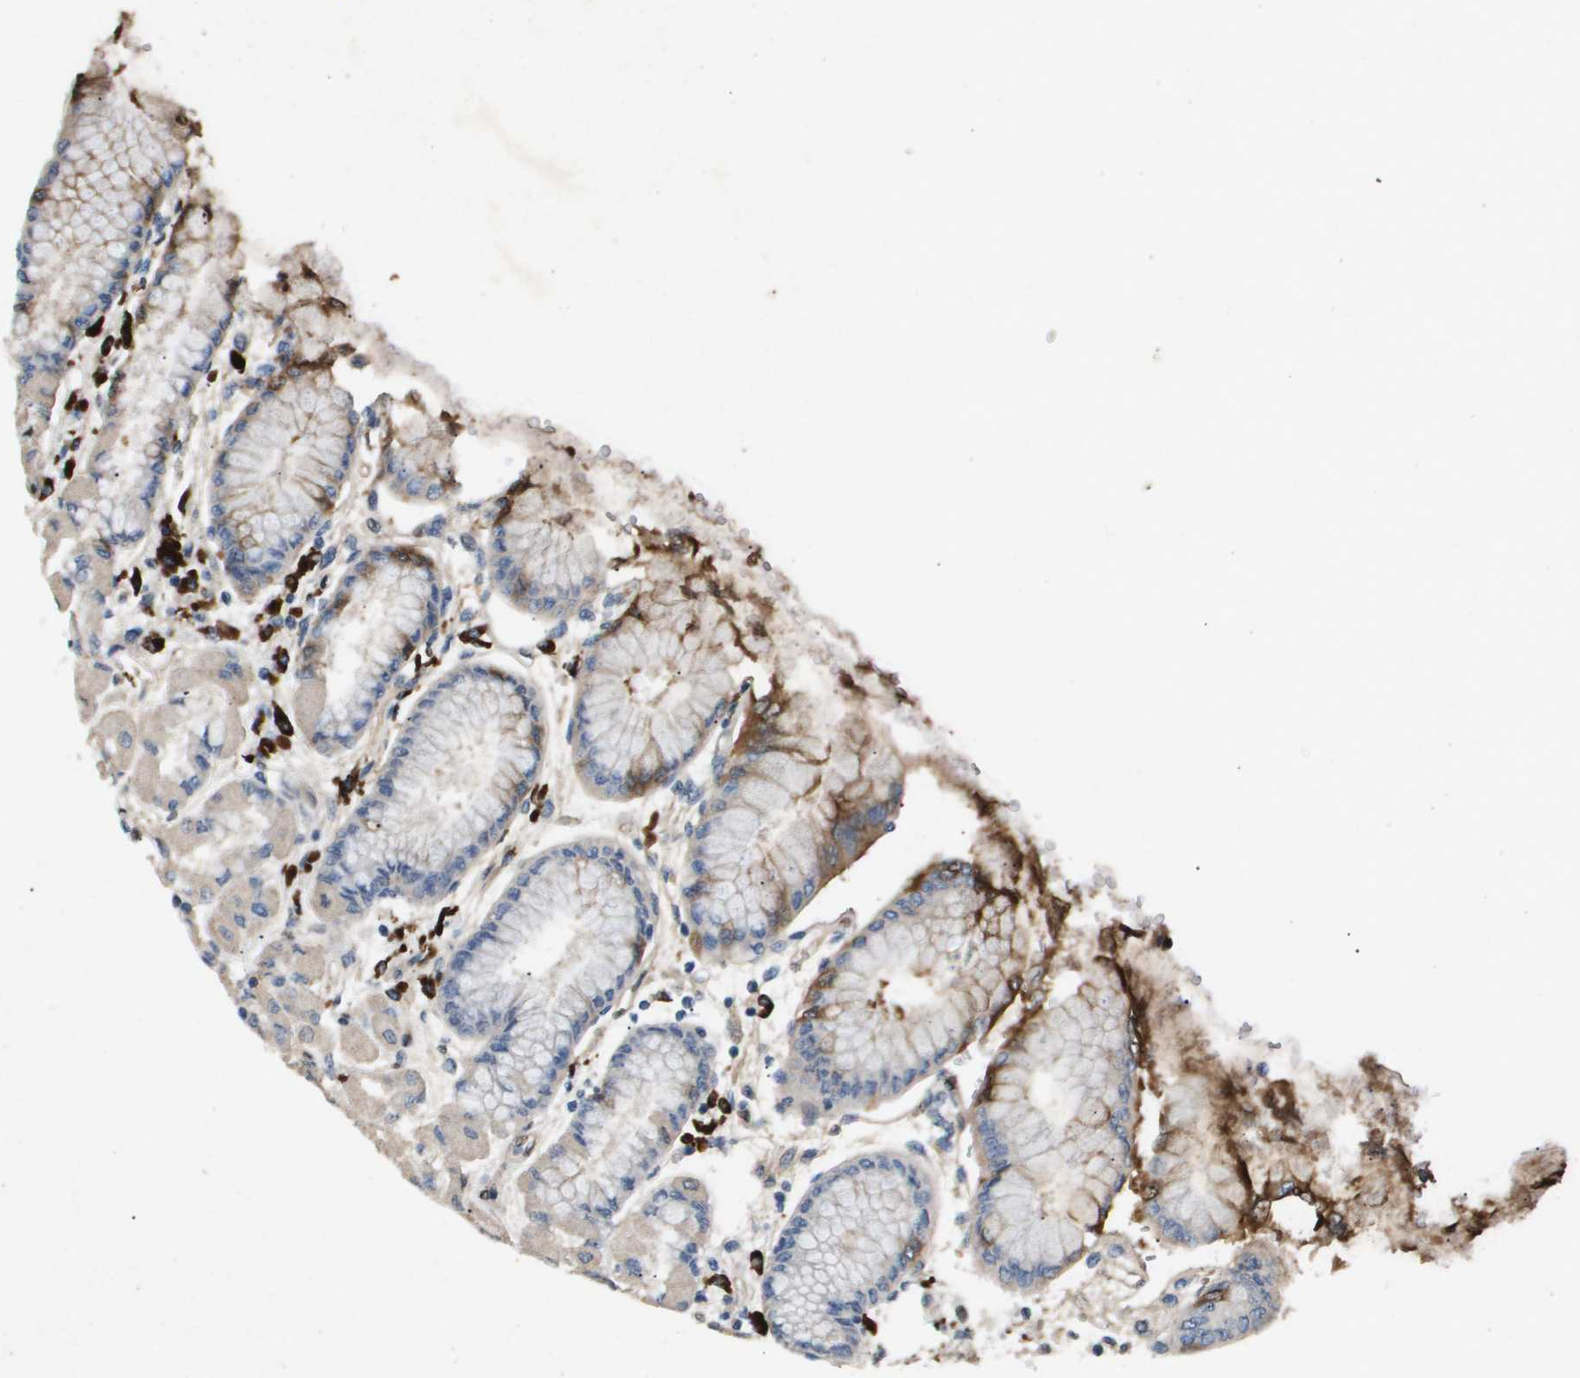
{"staining": {"intensity": "strong", "quantity": "<25%", "location": "cytoplasmic/membranous"}, "tissue": "stomach", "cell_type": "Glandular cells", "image_type": "normal", "snomed": [{"axis": "morphology", "description": "Normal tissue, NOS"}, {"axis": "topography", "description": "Stomach, upper"}], "caption": "This is an image of IHC staining of benign stomach, which shows strong staining in the cytoplasmic/membranous of glandular cells.", "gene": "ERG", "patient": {"sex": "female", "age": 56}}